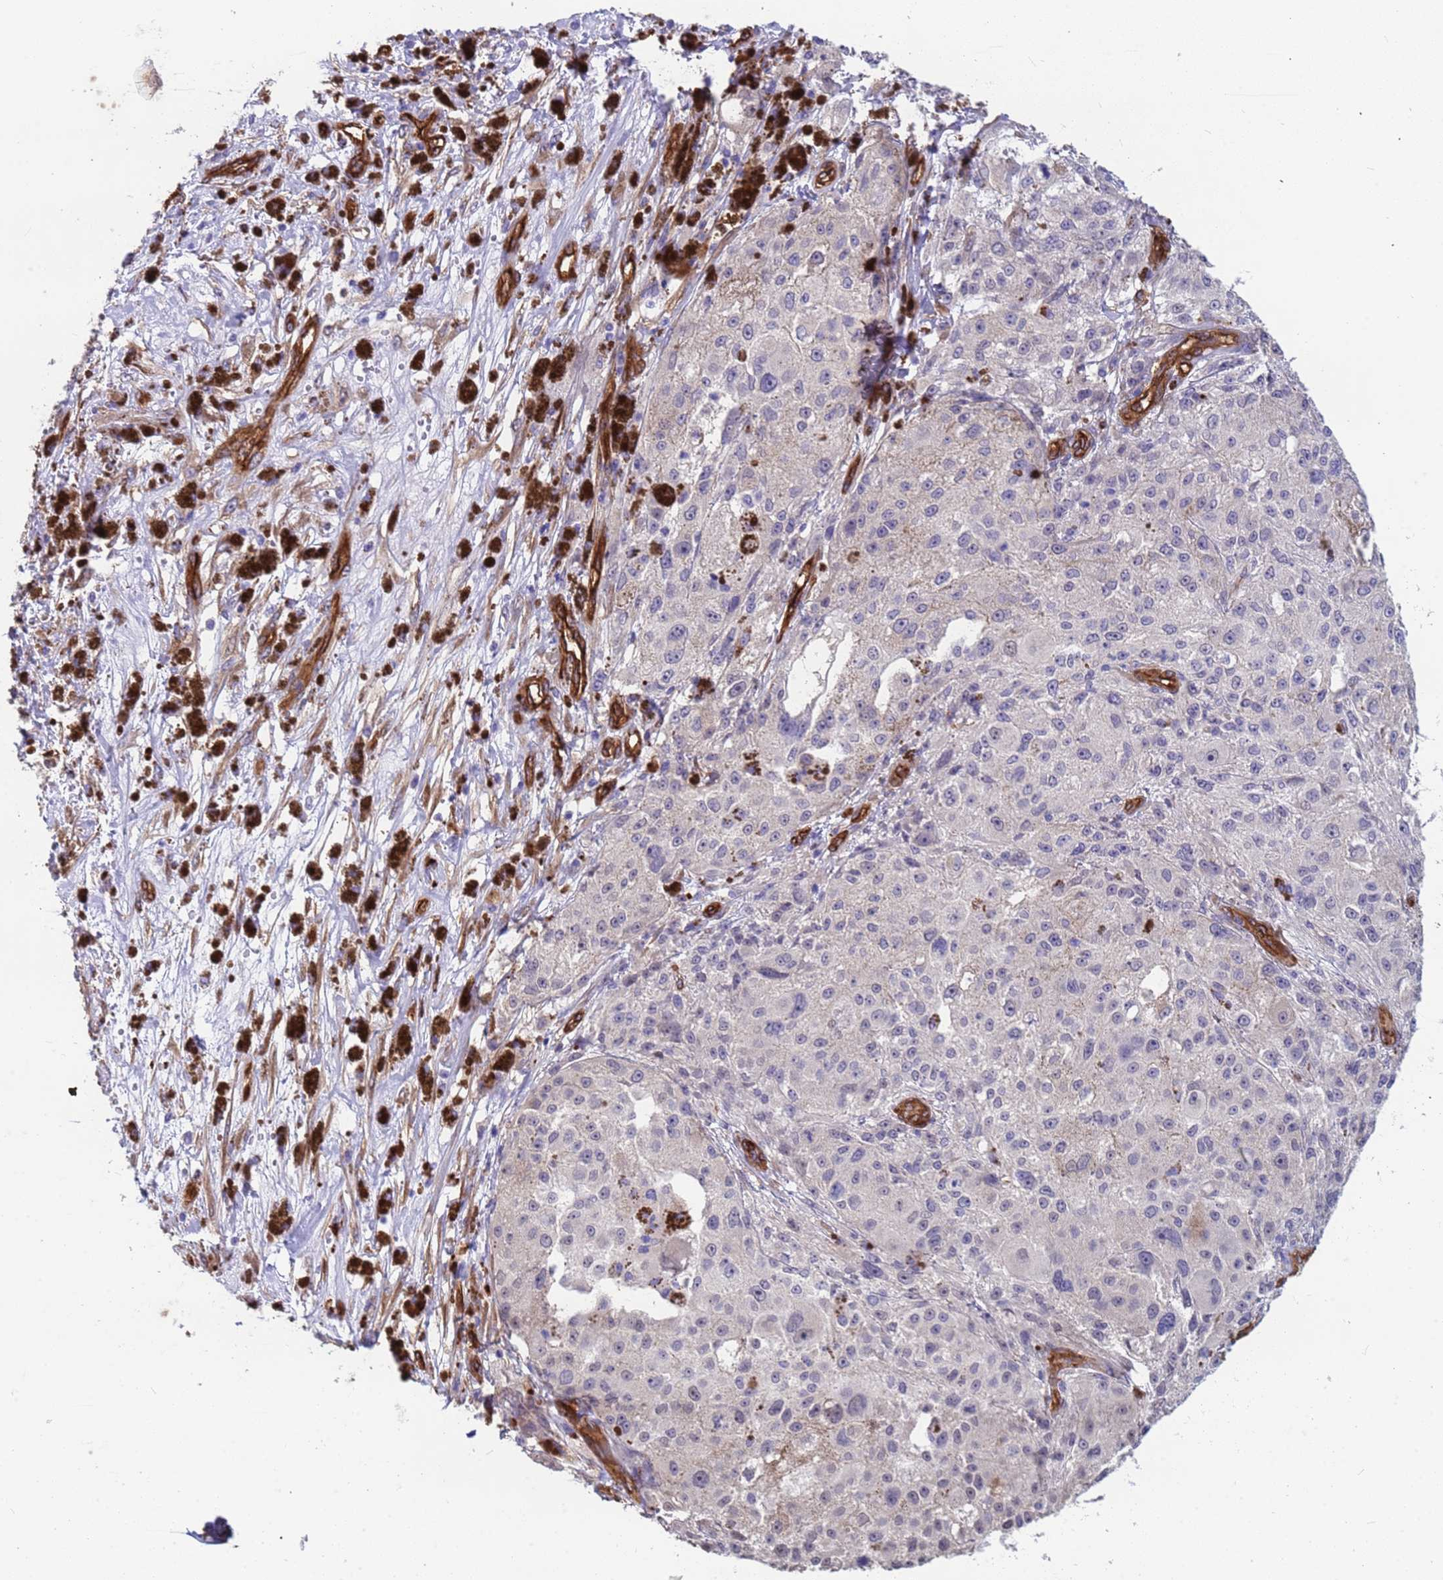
{"staining": {"intensity": "negative", "quantity": "none", "location": "none"}, "tissue": "melanoma", "cell_type": "Tumor cells", "image_type": "cancer", "snomed": [{"axis": "morphology", "description": "Necrosis, NOS"}, {"axis": "morphology", "description": "Malignant melanoma, NOS"}, {"axis": "topography", "description": "Skin"}], "caption": "Tumor cells are negative for brown protein staining in melanoma.", "gene": "EHD2", "patient": {"sex": "female", "age": 87}}